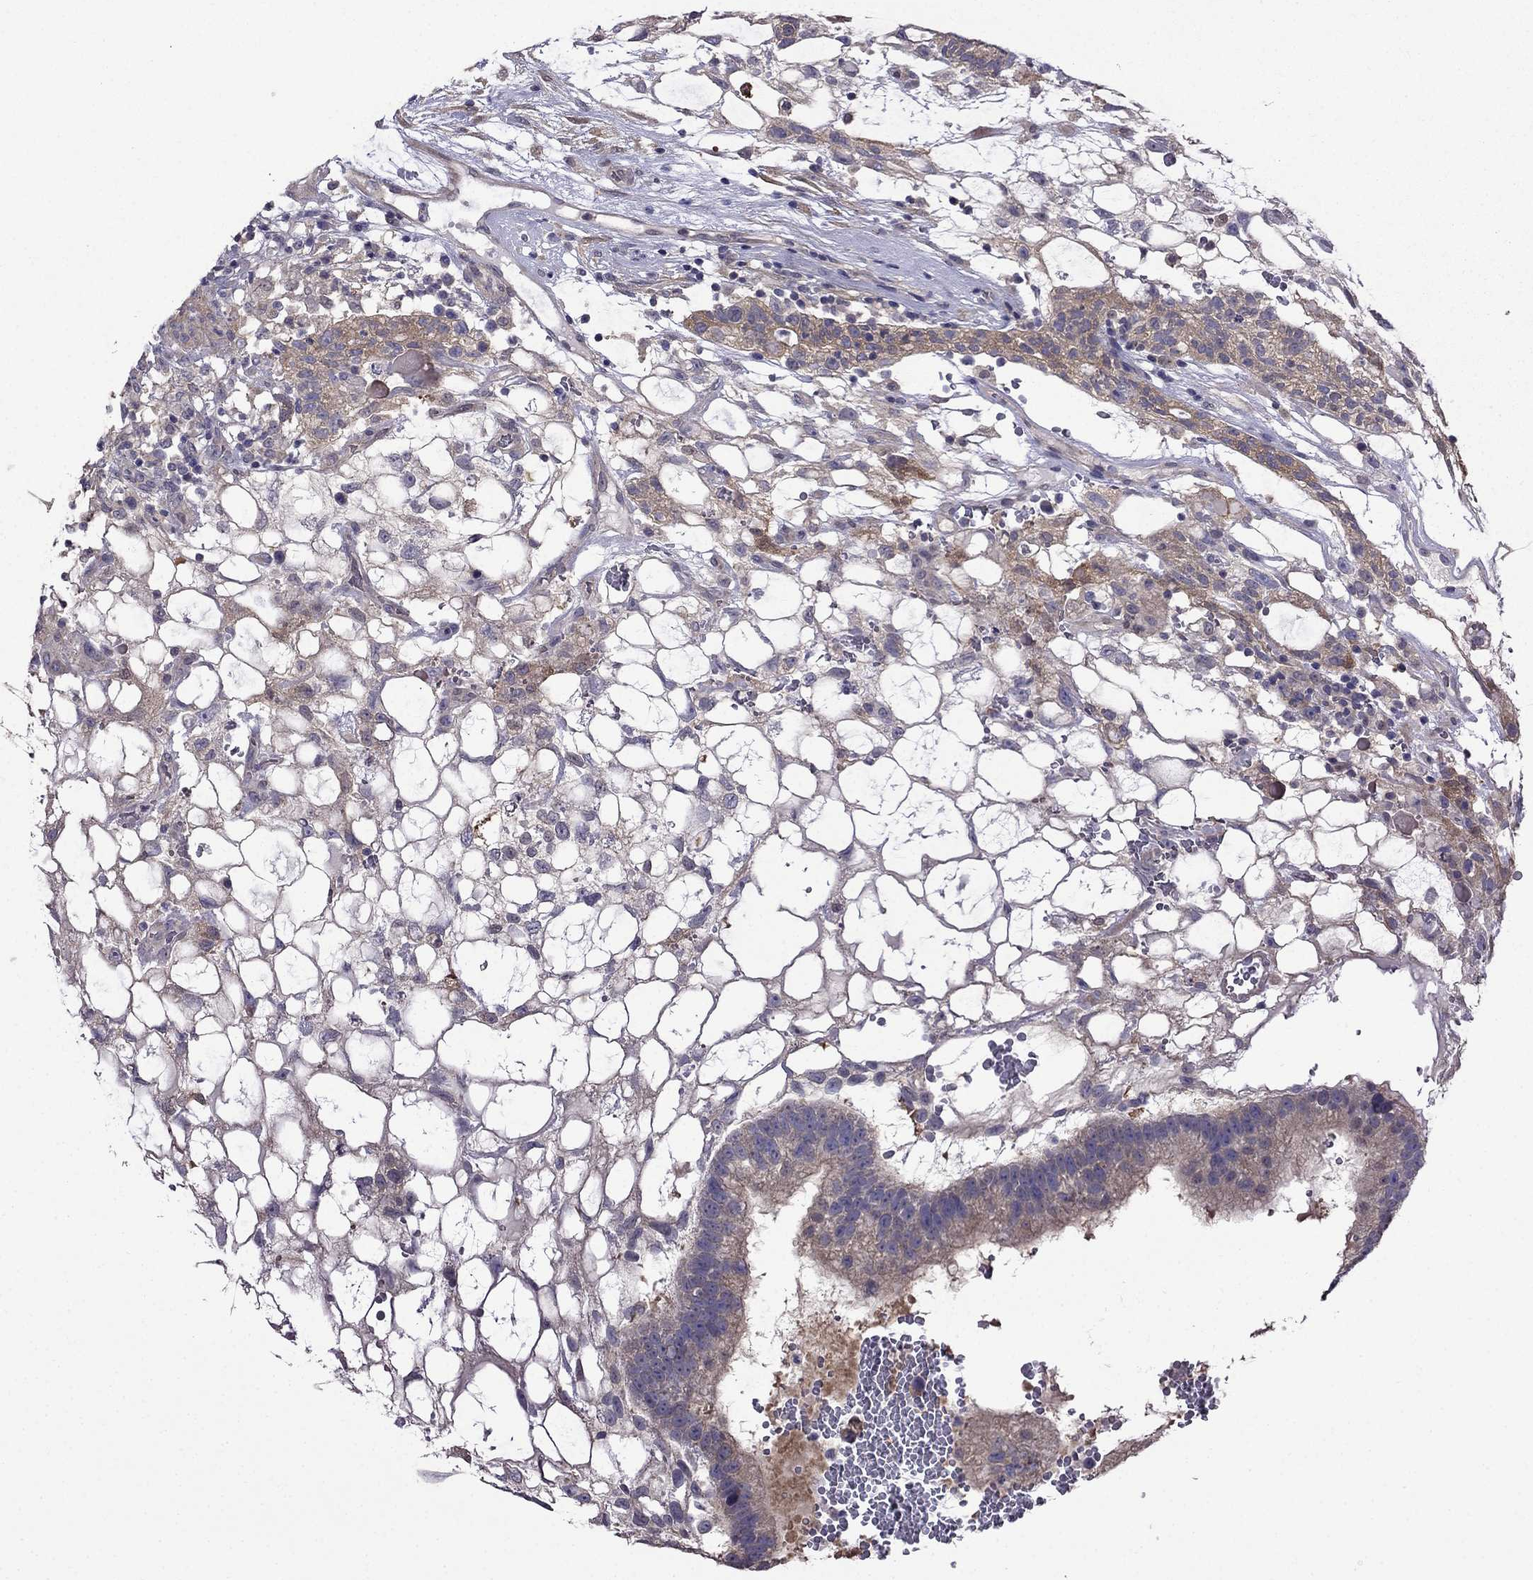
{"staining": {"intensity": "moderate", "quantity": "25%-75%", "location": "cytoplasmic/membranous"}, "tissue": "testis cancer", "cell_type": "Tumor cells", "image_type": "cancer", "snomed": [{"axis": "morphology", "description": "Normal tissue, NOS"}, {"axis": "morphology", "description": "Carcinoma, Embryonal, NOS"}, {"axis": "topography", "description": "Testis"}, {"axis": "topography", "description": "Epididymis"}], "caption": "There is medium levels of moderate cytoplasmic/membranous positivity in tumor cells of testis embryonal carcinoma, as demonstrated by immunohistochemical staining (brown color).", "gene": "SCNN1D", "patient": {"sex": "male", "age": 32}}